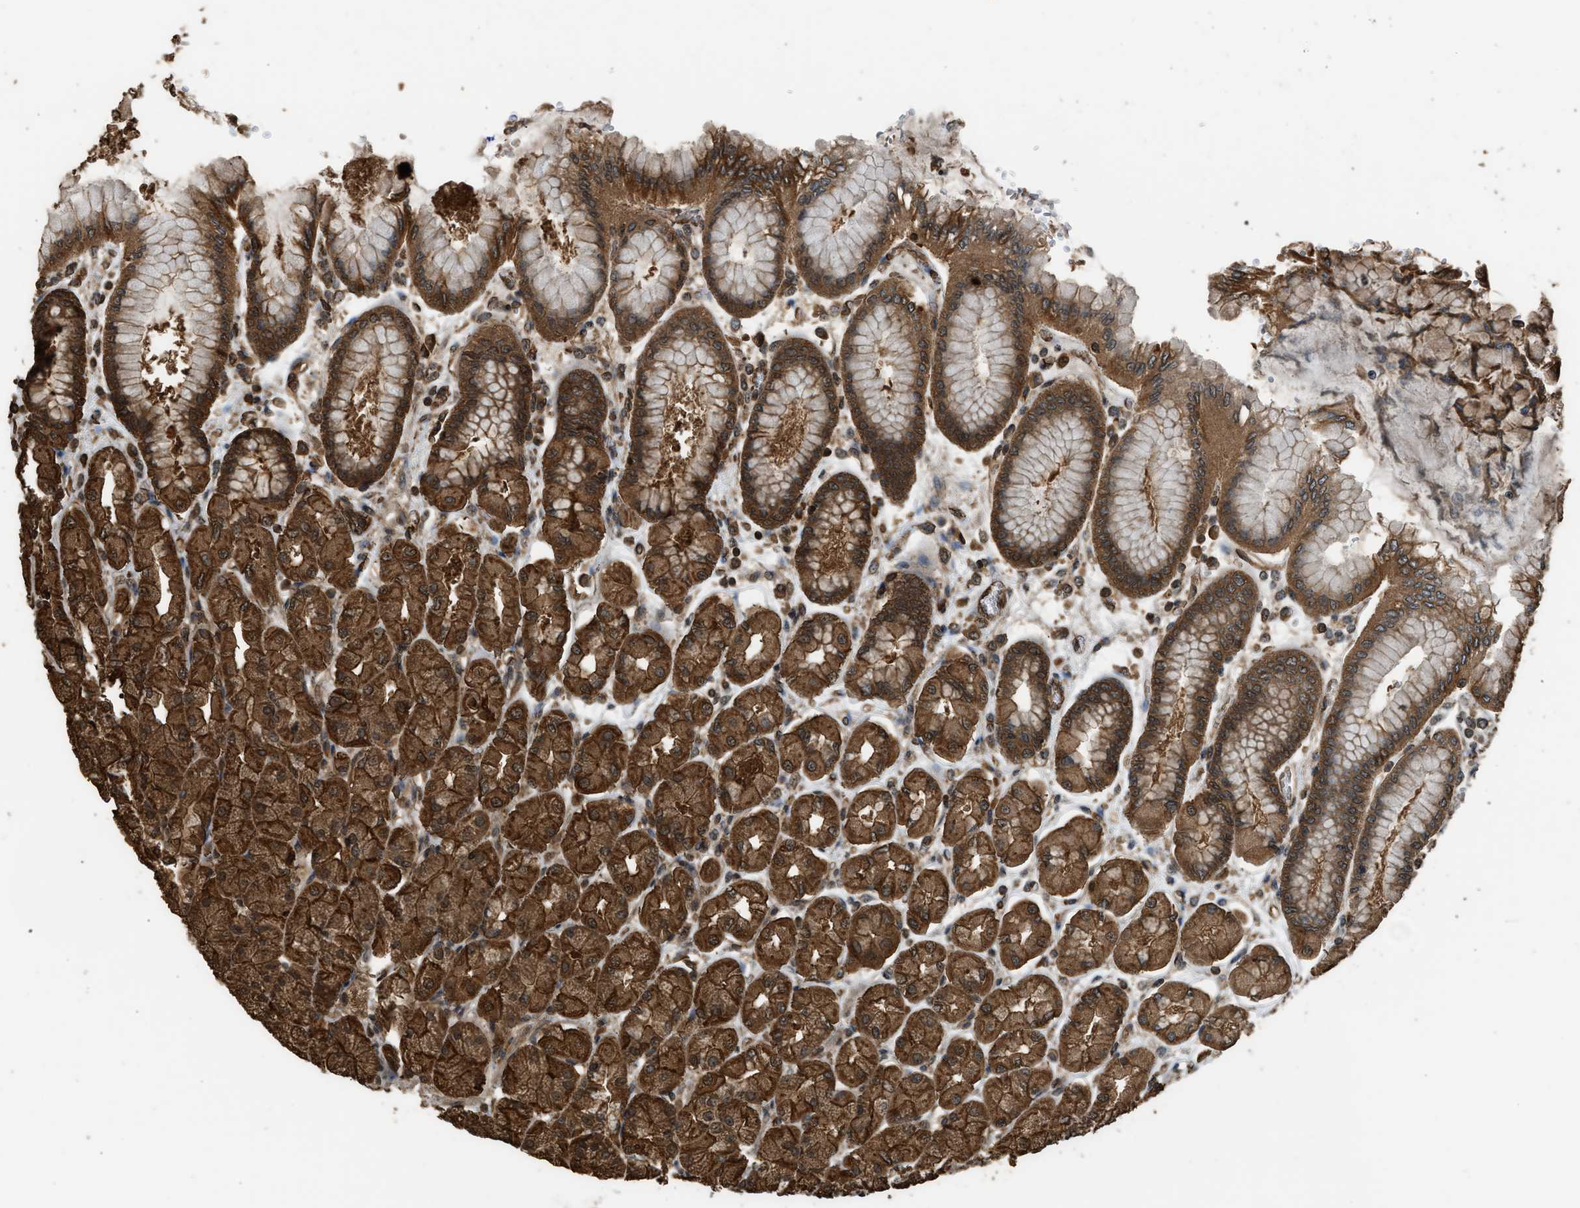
{"staining": {"intensity": "strong", "quantity": ">75%", "location": "cytoplasmic/membranous"}, "tissue": "stomach", "cell_type": "Glandular cells", "image_type": "normal", "snomed": [{"axis": "morphology", "description": "Normal tissue, NOS"}, {"axis": "topography", "description": "Stomach, upper"}], "caption": "The image reveals staining of benign stomach, revealing strong cytoplasmic/membranous protein expression (brown color) within glandular cells. The staining was performed using DAB (3,3'-diaminobenzidine) to visualize the protein expression in brown, while the nuclei were stained in blue with hematoxylin (Magnification: 20x).", "gene": "MYBL2", "patient": {"sex": "female", "age": 56}}